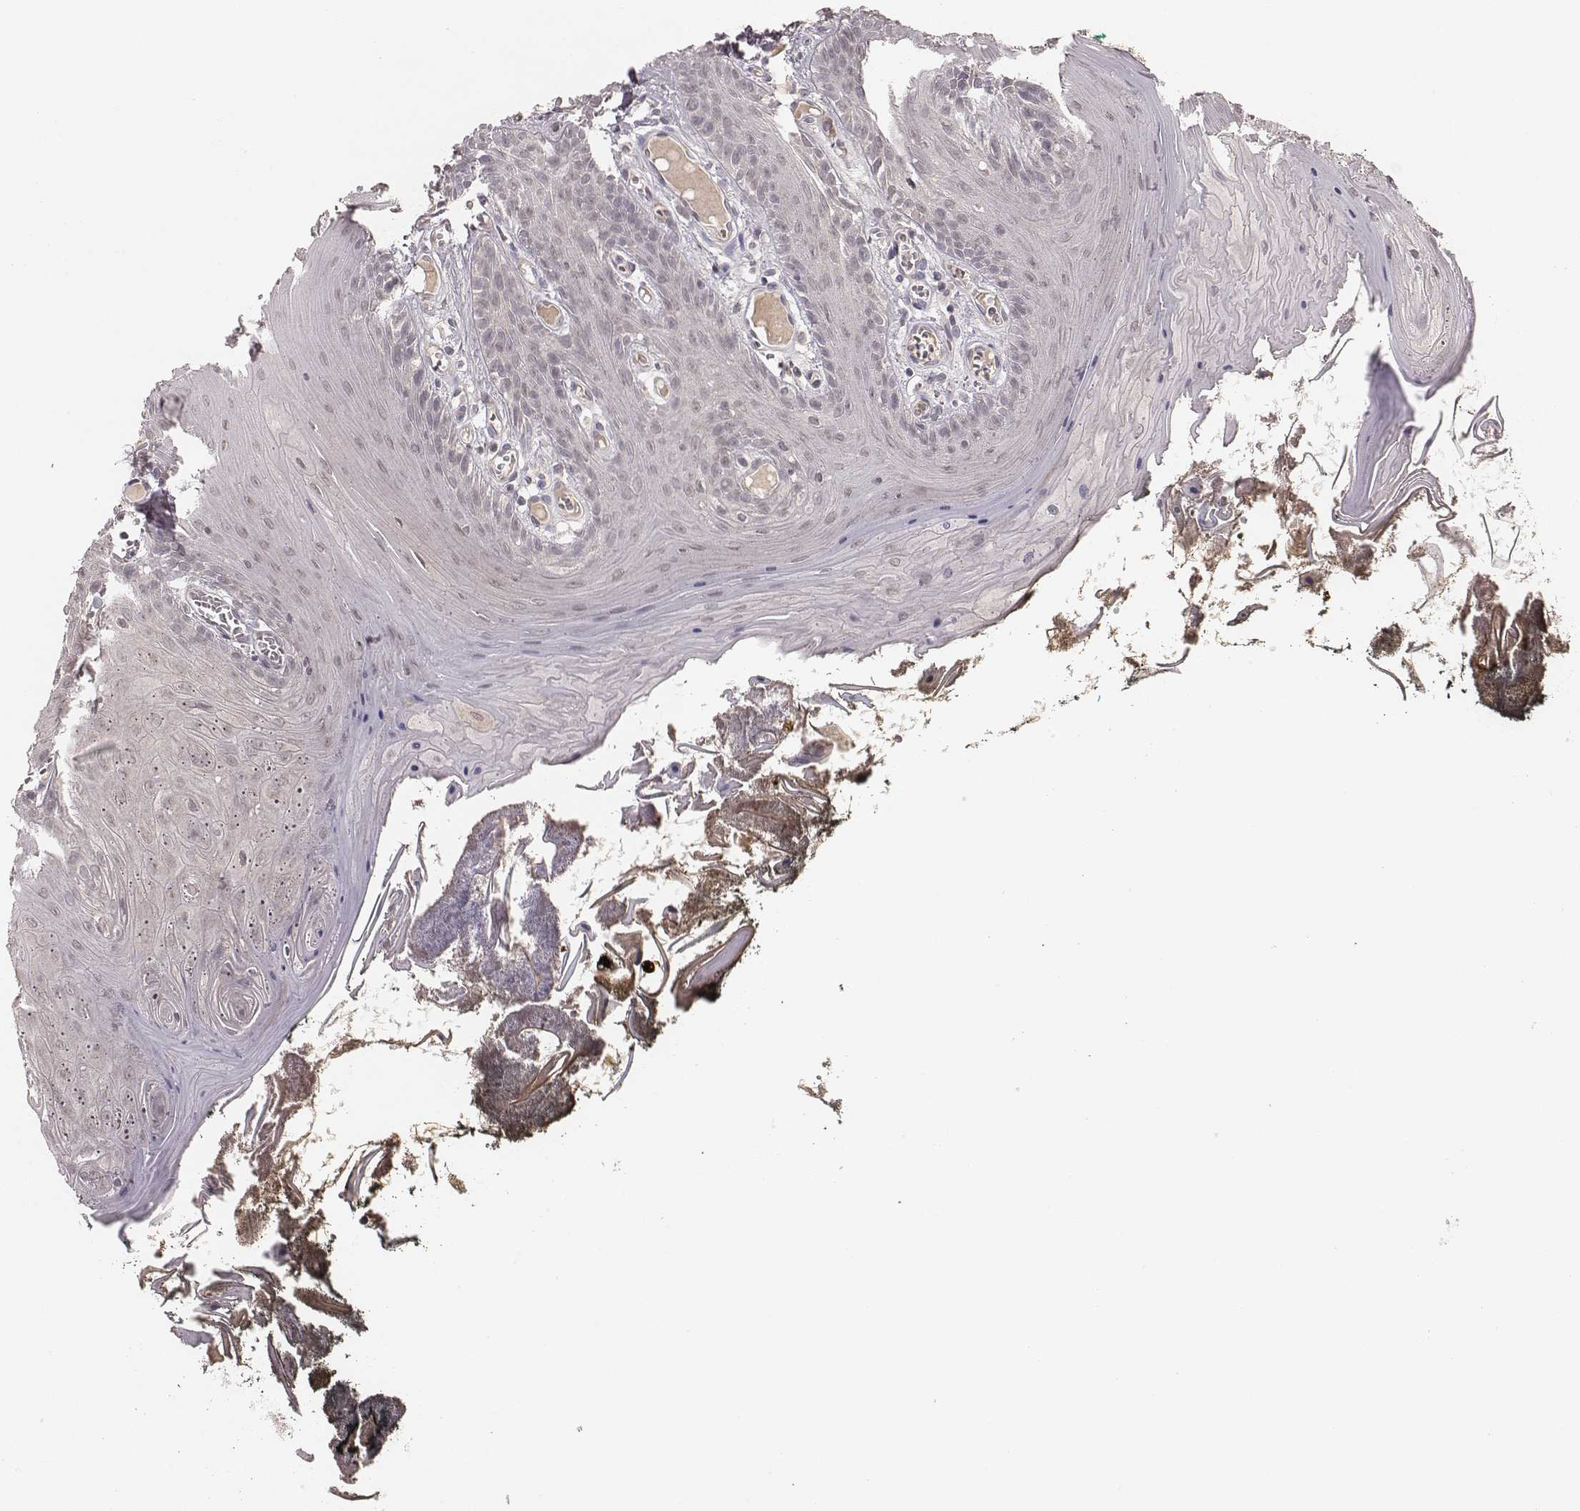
{"staining": {"intensity": "negative", "quantity": "none", "location": "none"}, "tissue": "oral mucosa", "cell_type": "Squamous epithelial cells", "image_type": "normal", "snomed": [{"axis": "morphology", "description": "Normal tissue, NOS"}, {"axis": "topography", "description": "Oral tissue"}], "caption": "The IHC histopathology image has no significant positivity in squamous epithelial cells of oral mucosa. The staining was performed using DAB (3,3'-diaminobenzidine) to visualize the protein expression in brown, while the nuclei were stained in blue with hematoxylin (Magnification: 20x).", "gene": "LY6K", "patient": {"sex": "male", "age": 9}}